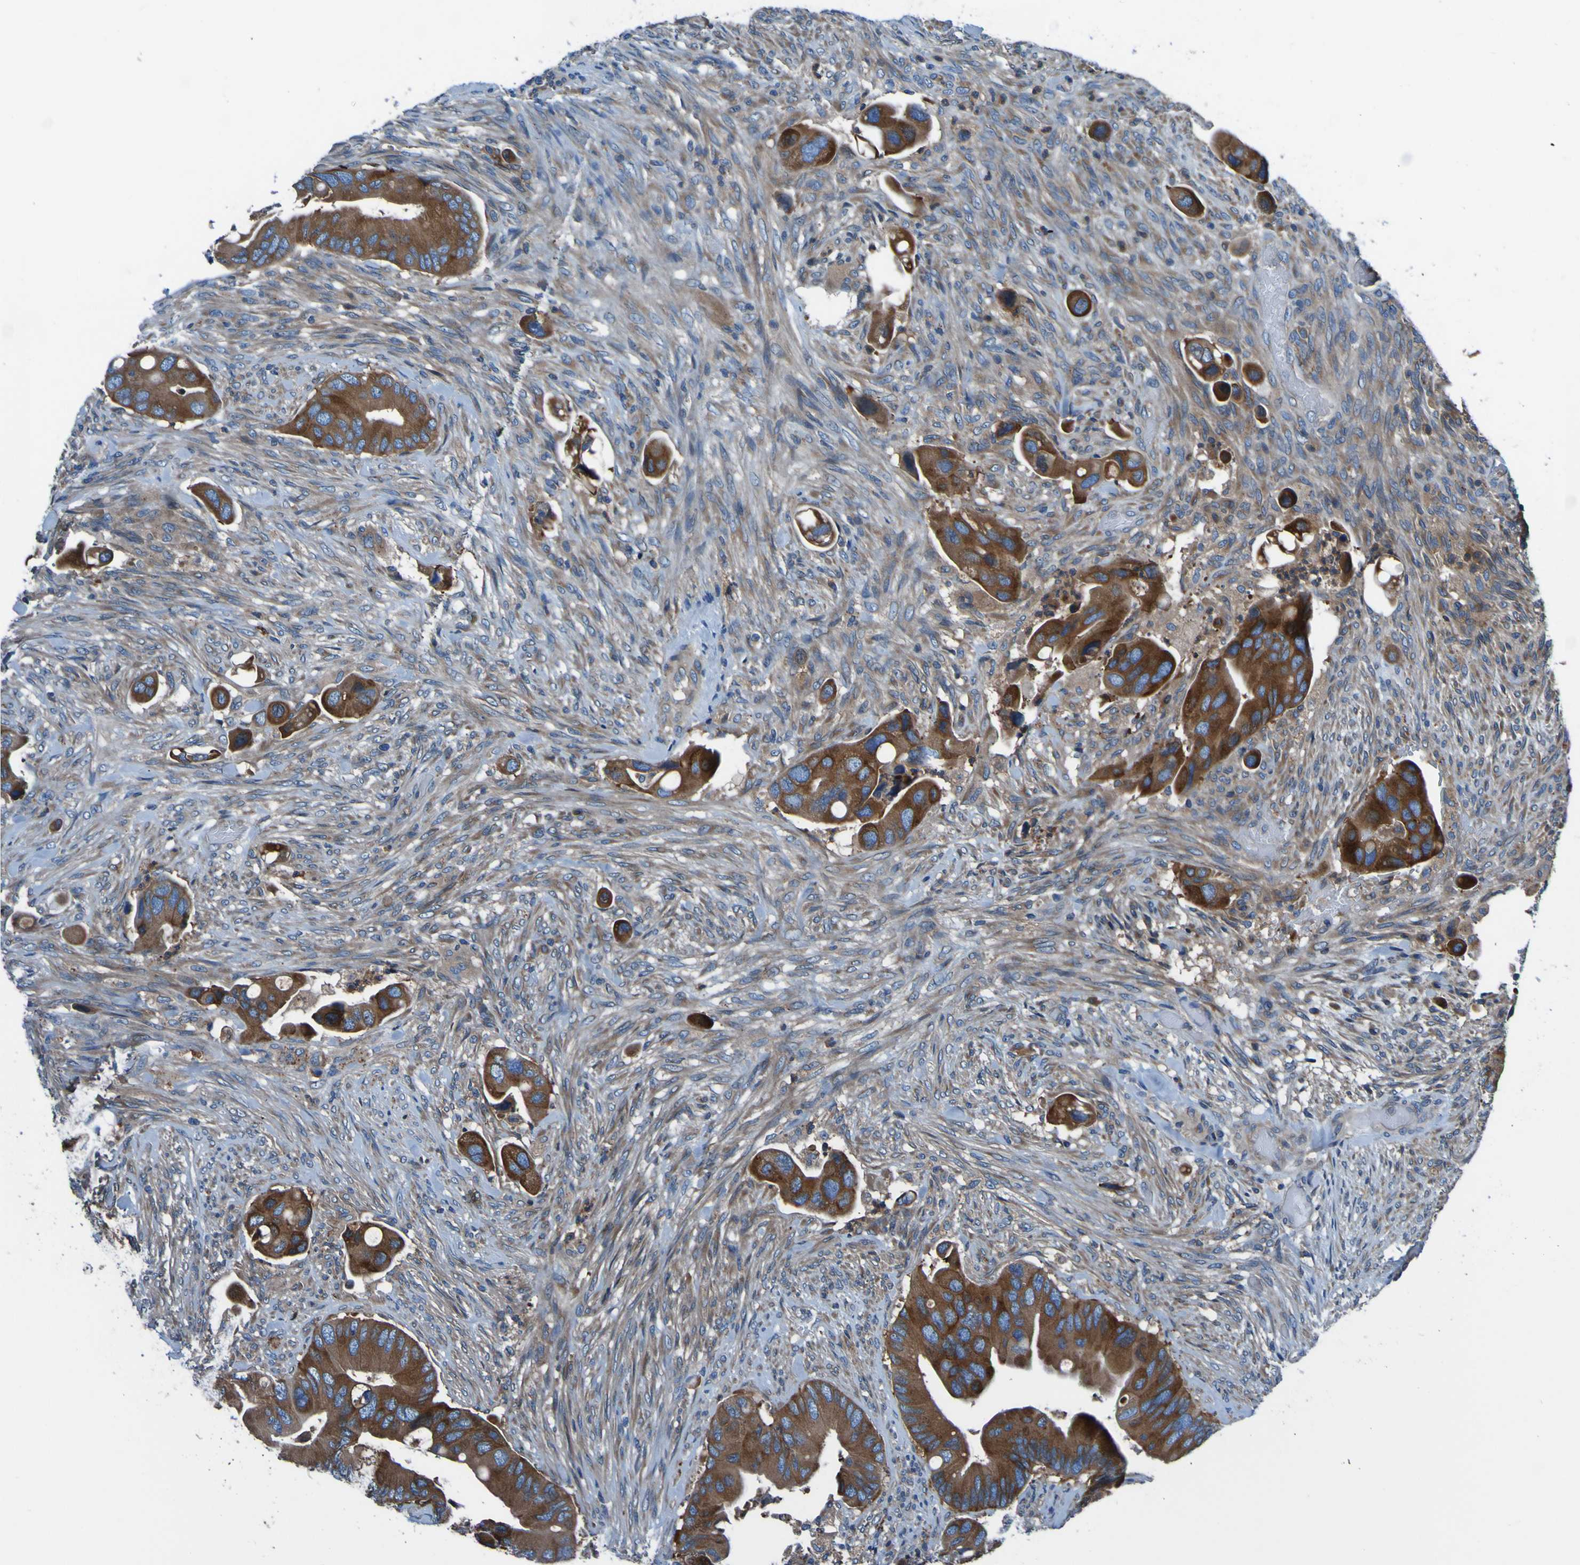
{"staining": {"intensity": "strong", "quantity": ">75%", "location": "cytoplasmic/membranous"}, "tissue": "colorectal cancer", "cell_type": "Tumor cells", "image_type": "cancer", "snomed": [{"axis": "morphology", "description": "Adenocarcinoma, NOS"}, {"axis": "topography", "description": "Rectum"}], "caption": "A high-resolution histopathology image shows immunohistochemistry (IHC) staining of colorectal cancer, which shows strong cytoplasmic/membranous positivity in approximately >75% of tumor cells.", "gene": "RAB5B", "patient": {"sex": "female", "age": 57}}